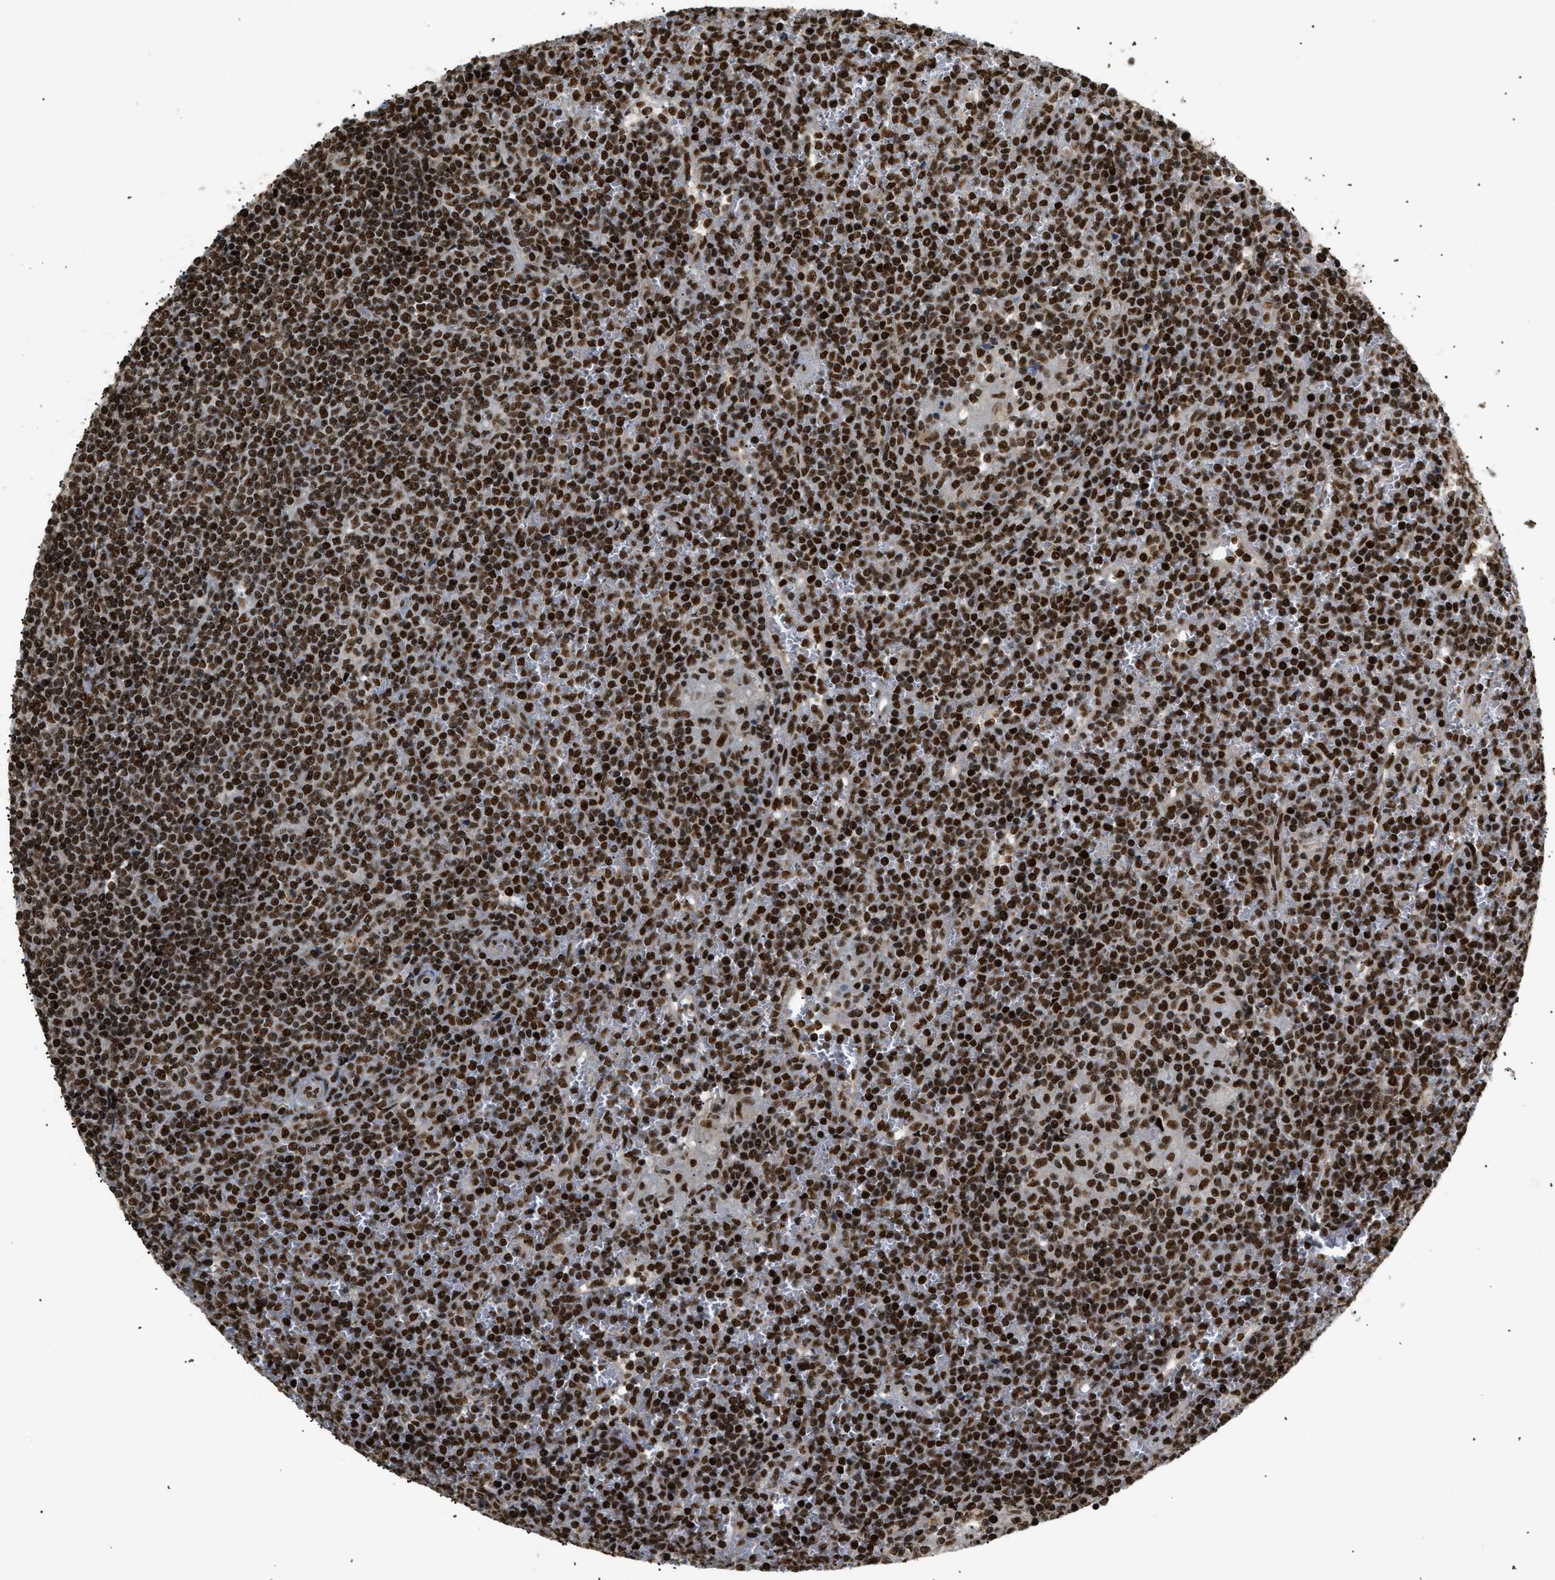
{"staining": {"intensity": "strong", "quantity": ">75%", "location": "nuclear"}, "tissue": "lymphoma", "cell_type": "Tumor cells", "image_type": "cancer", "snomed": [{"axis": "morphology", "description": "Malignant lymphoma, non-Hodgkin's type, Low grade"}, {"axis": "topography", "description": "Spleen"}], "caption": "This is an image of IHC staining of lymphoma, which shows strong staining in the nuclear of tumor cells.", "gene": "RBM5", "patient": {"sex": "female", "age": 19}}